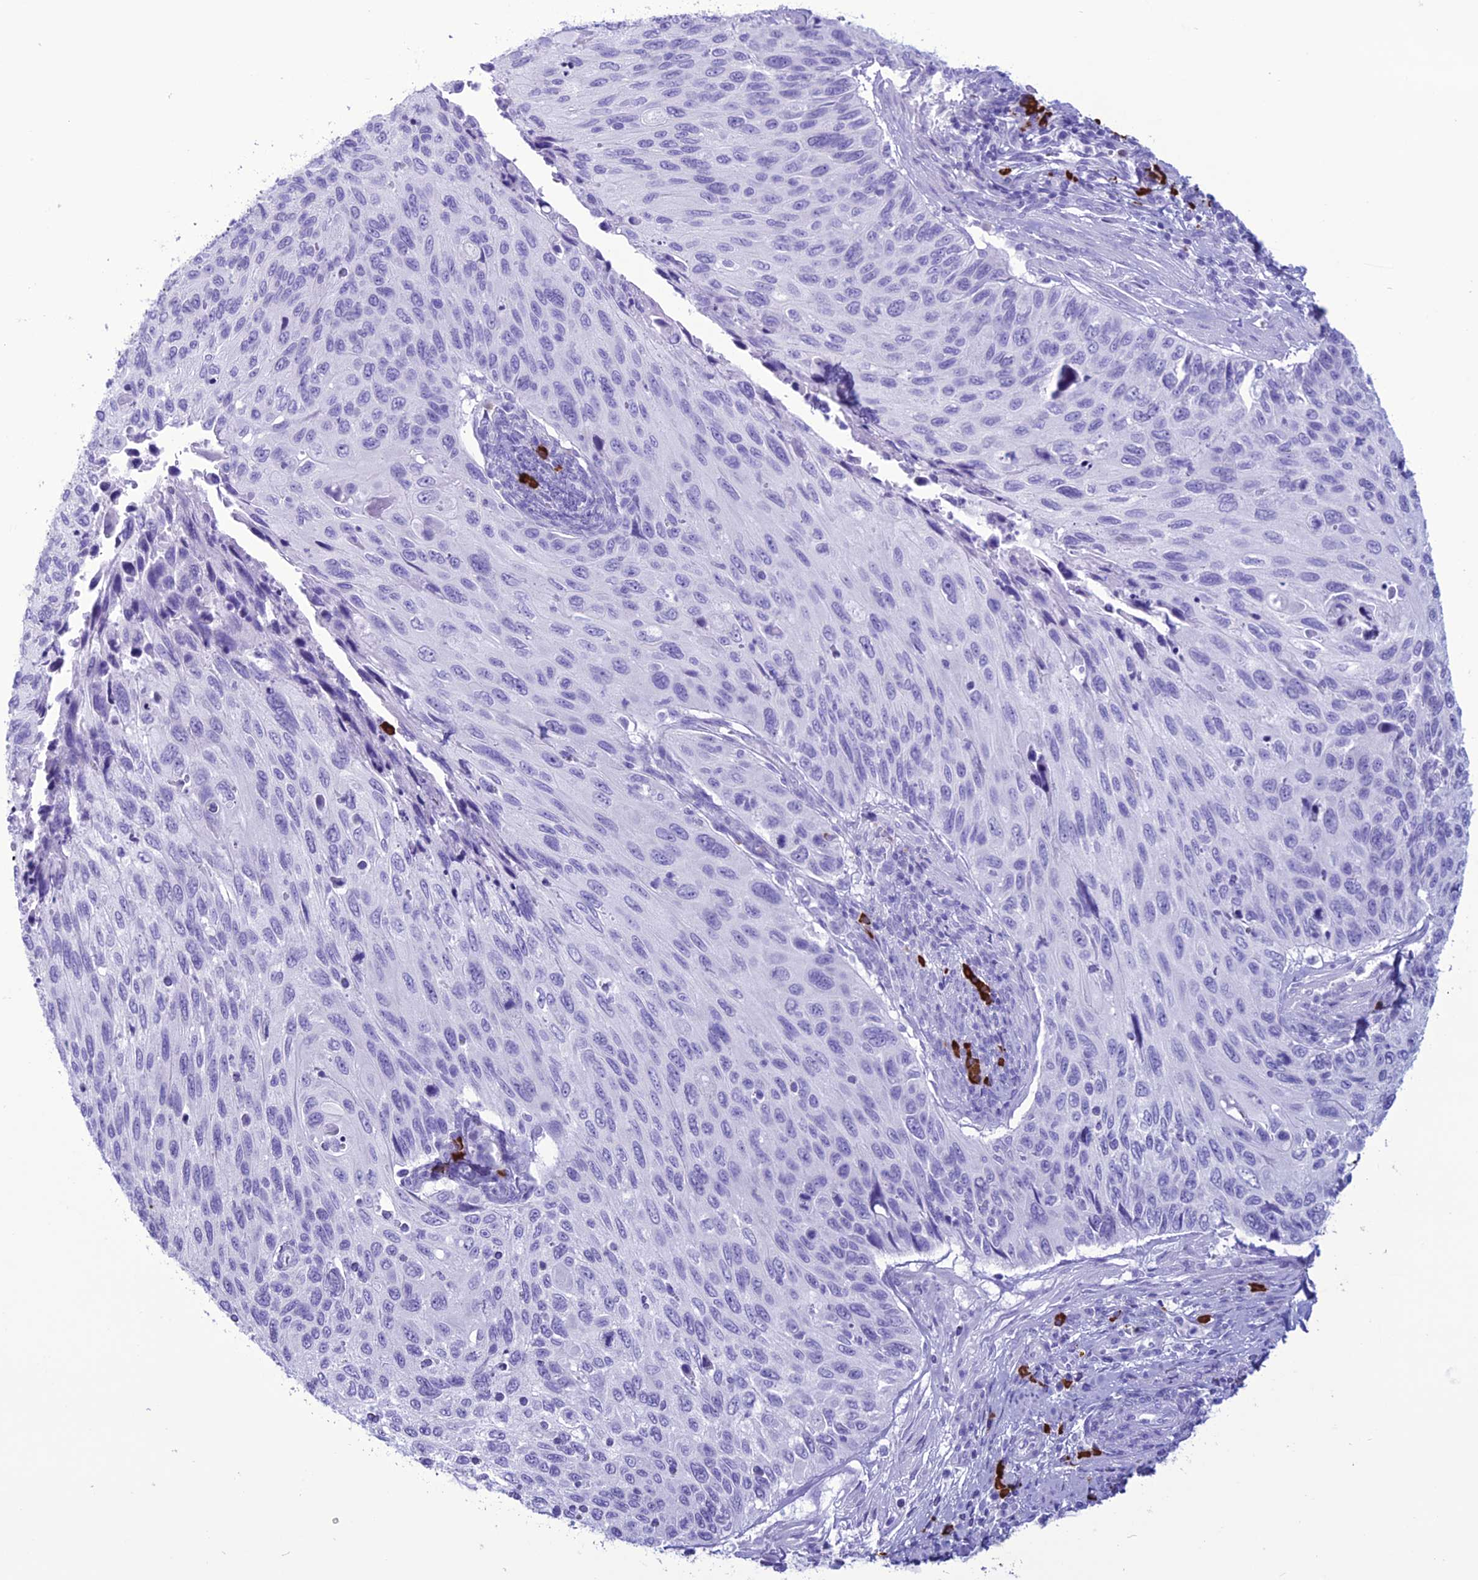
{"staining": {"intensity": "negative", "quantity": "none", "location": "none"}, "tissue": "cervical cancer", "cell_type": "Tumor cells", "image_type": "cancer", "snomed": [{"axis": "morphology", "description": "Squamous cell carcinoma, NOS"}, {"axis": "topography", "description": "Cervix"}], "caption": "Protein analysis of cervical cancer demonstrates no significant staining in tumor cells. The staining is performed using DAB brown chromogen with nuclei counter-stained in using hematoxylin.", "gene": "MZB1", "patient": {"sex": "female", "age": 70}}